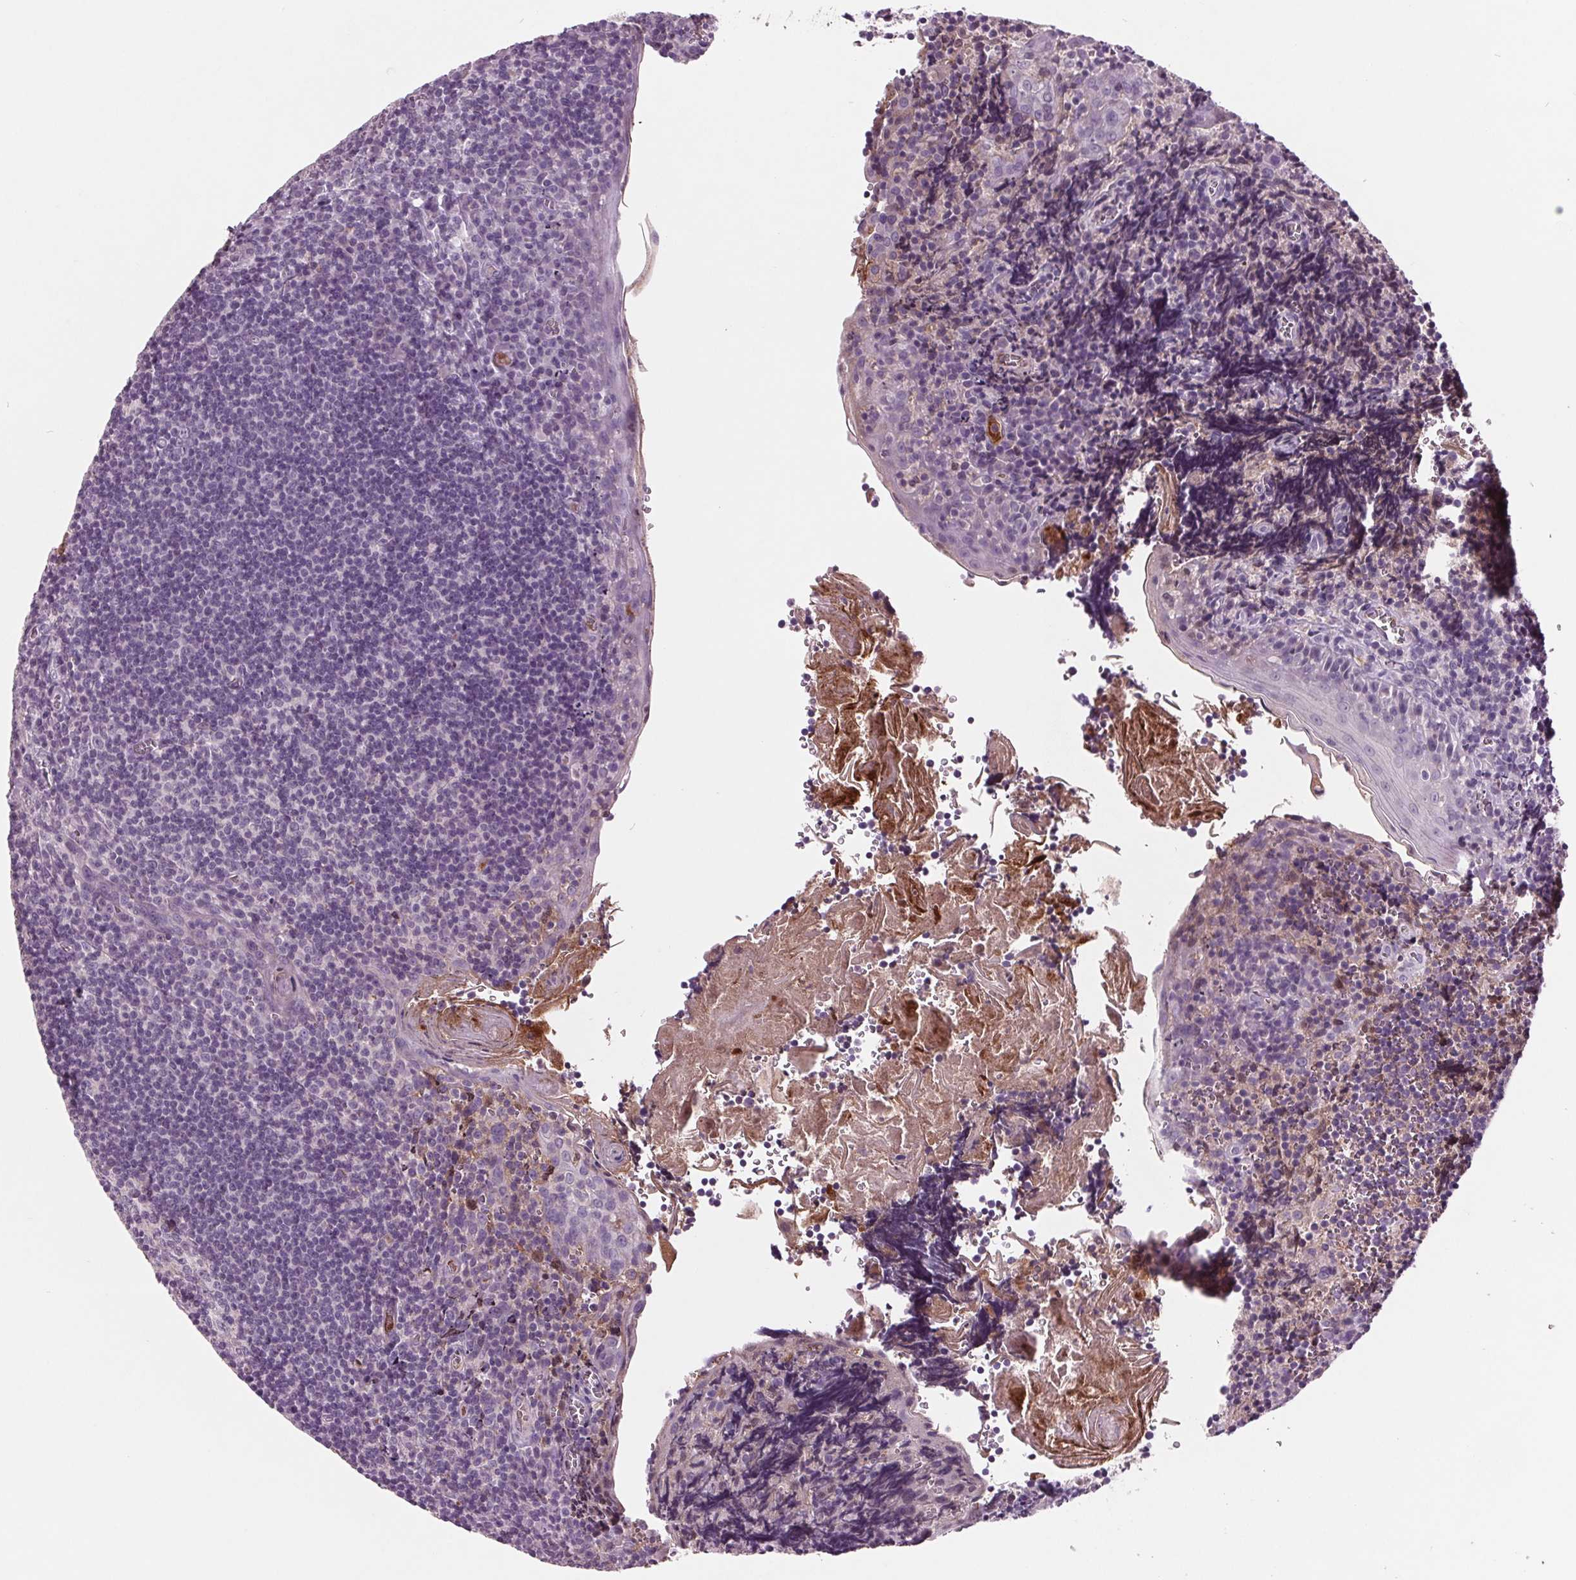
{"staining": {"intensity": "negative", "quantity": "none", "location": "none"}, "tissue": "tonsil", "cell_type": "Germinal center cells", "image_type": "normal", "snomed": [{"axis": "morphology", "description": "Normal tissue, NOS"}, {"axis": "morphology", "description": "Inflammation, NOS"}, {"axis": "topography", "description": "Tonsil"}], "caption": "Immunohistochemistry micrograph of benign tonsil: human tonsil stained with DAB demonstrates no significant protein positivity in germinal center cells. (Immunohistochemistry, brightfield microscopy, high magnification).", "gene": "C6", "patient": {"sex": "female", "age": 31}}